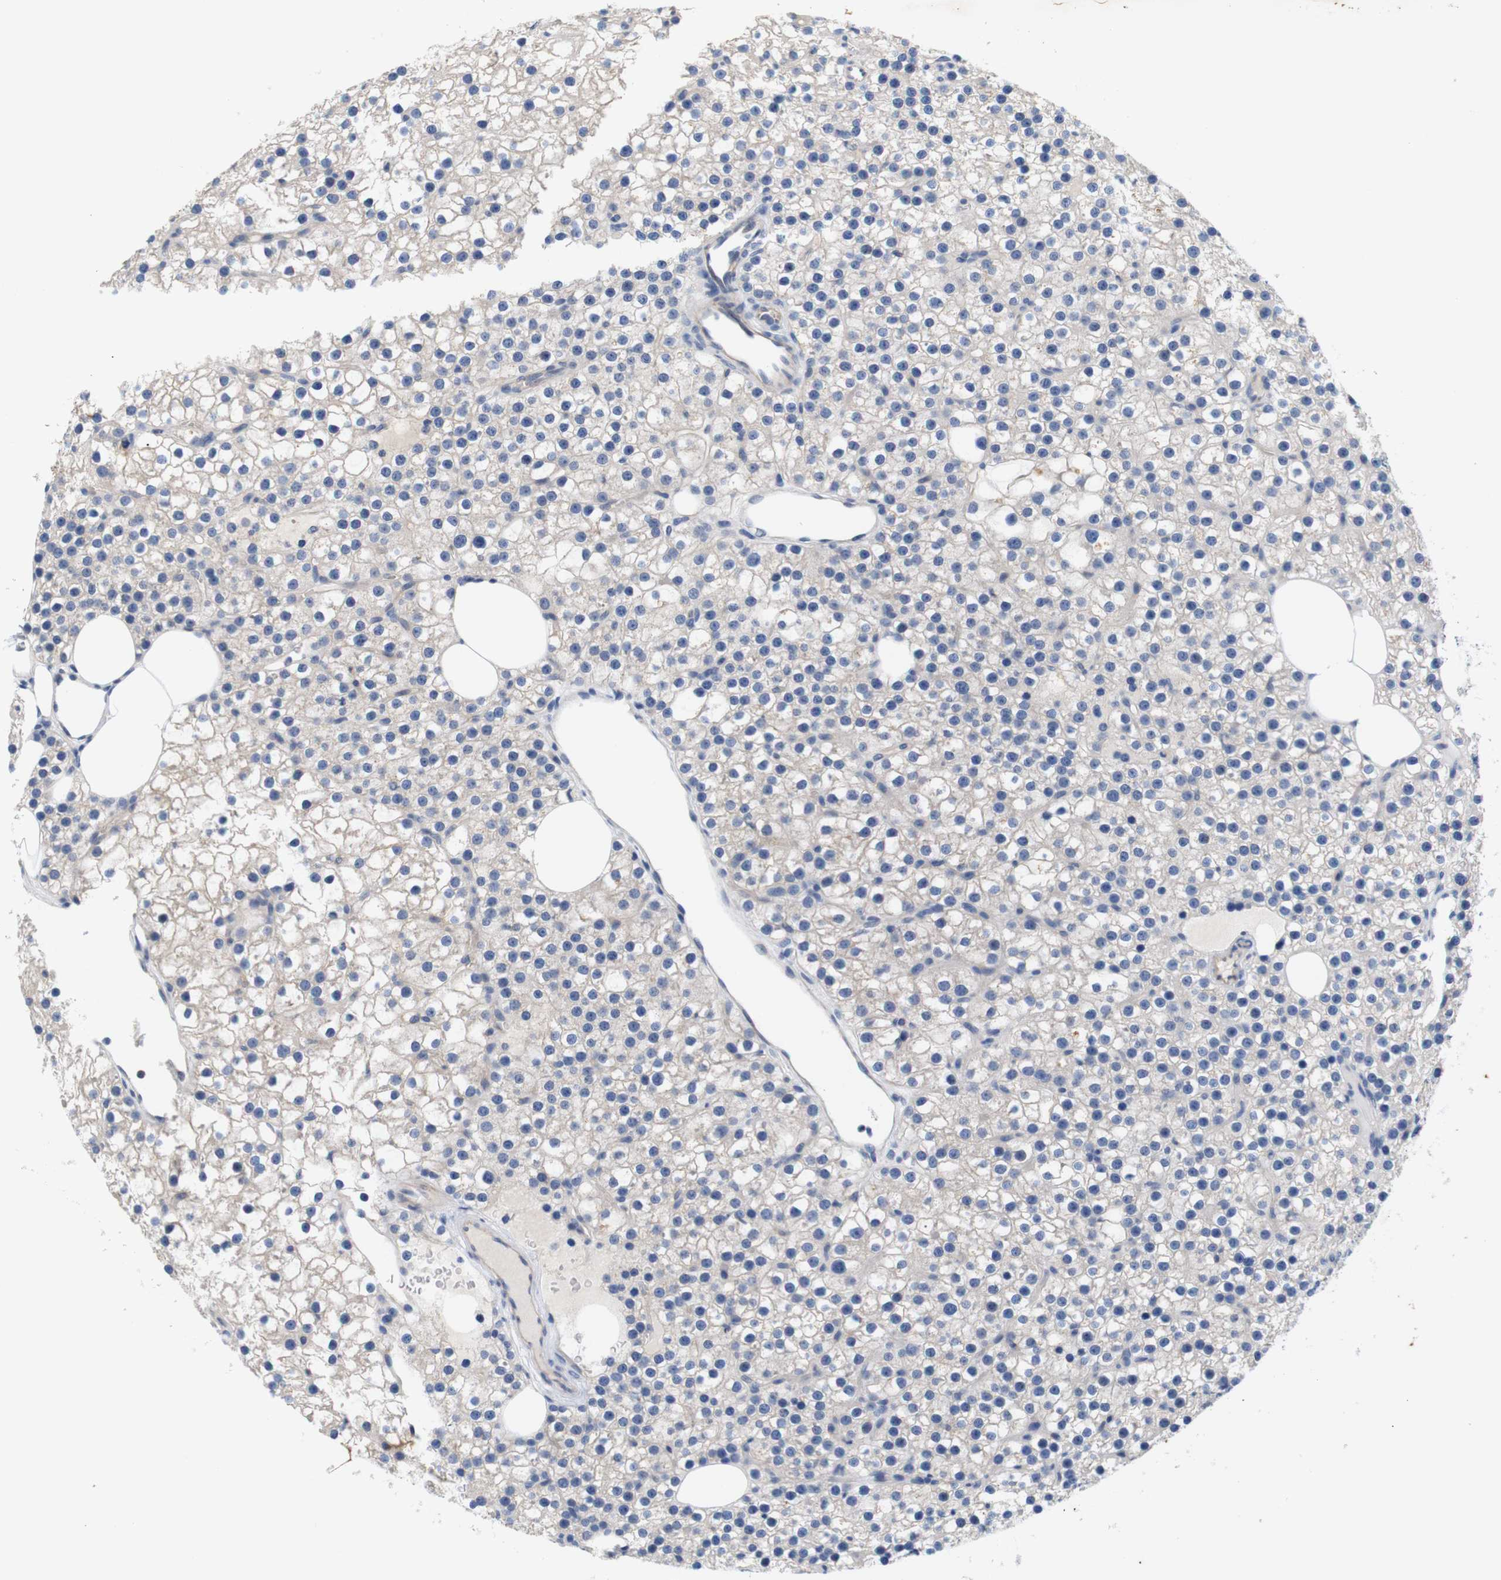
{"staining": {"intensity": "weak", "quantity": "25%-75%", "location": "cytoplasmic/membranous"}, "tissue": "parathyroid gland", "cell_type": "Glandular cells", "image_type": "normal", "snomed": [{"axis": "morphology", "description": "Normal tissue, NOS"}, {"axis": "morphology", "description": "Adenoma, NOS"}, {"axis": "topography", "description": "Parathyroid gland"}], "caption": "Parathyroid gland stained with a protein marker shows weak staining in glandular cells.", "gene": "ITGA5", "patient": {"sex": "female", "age": 70}}